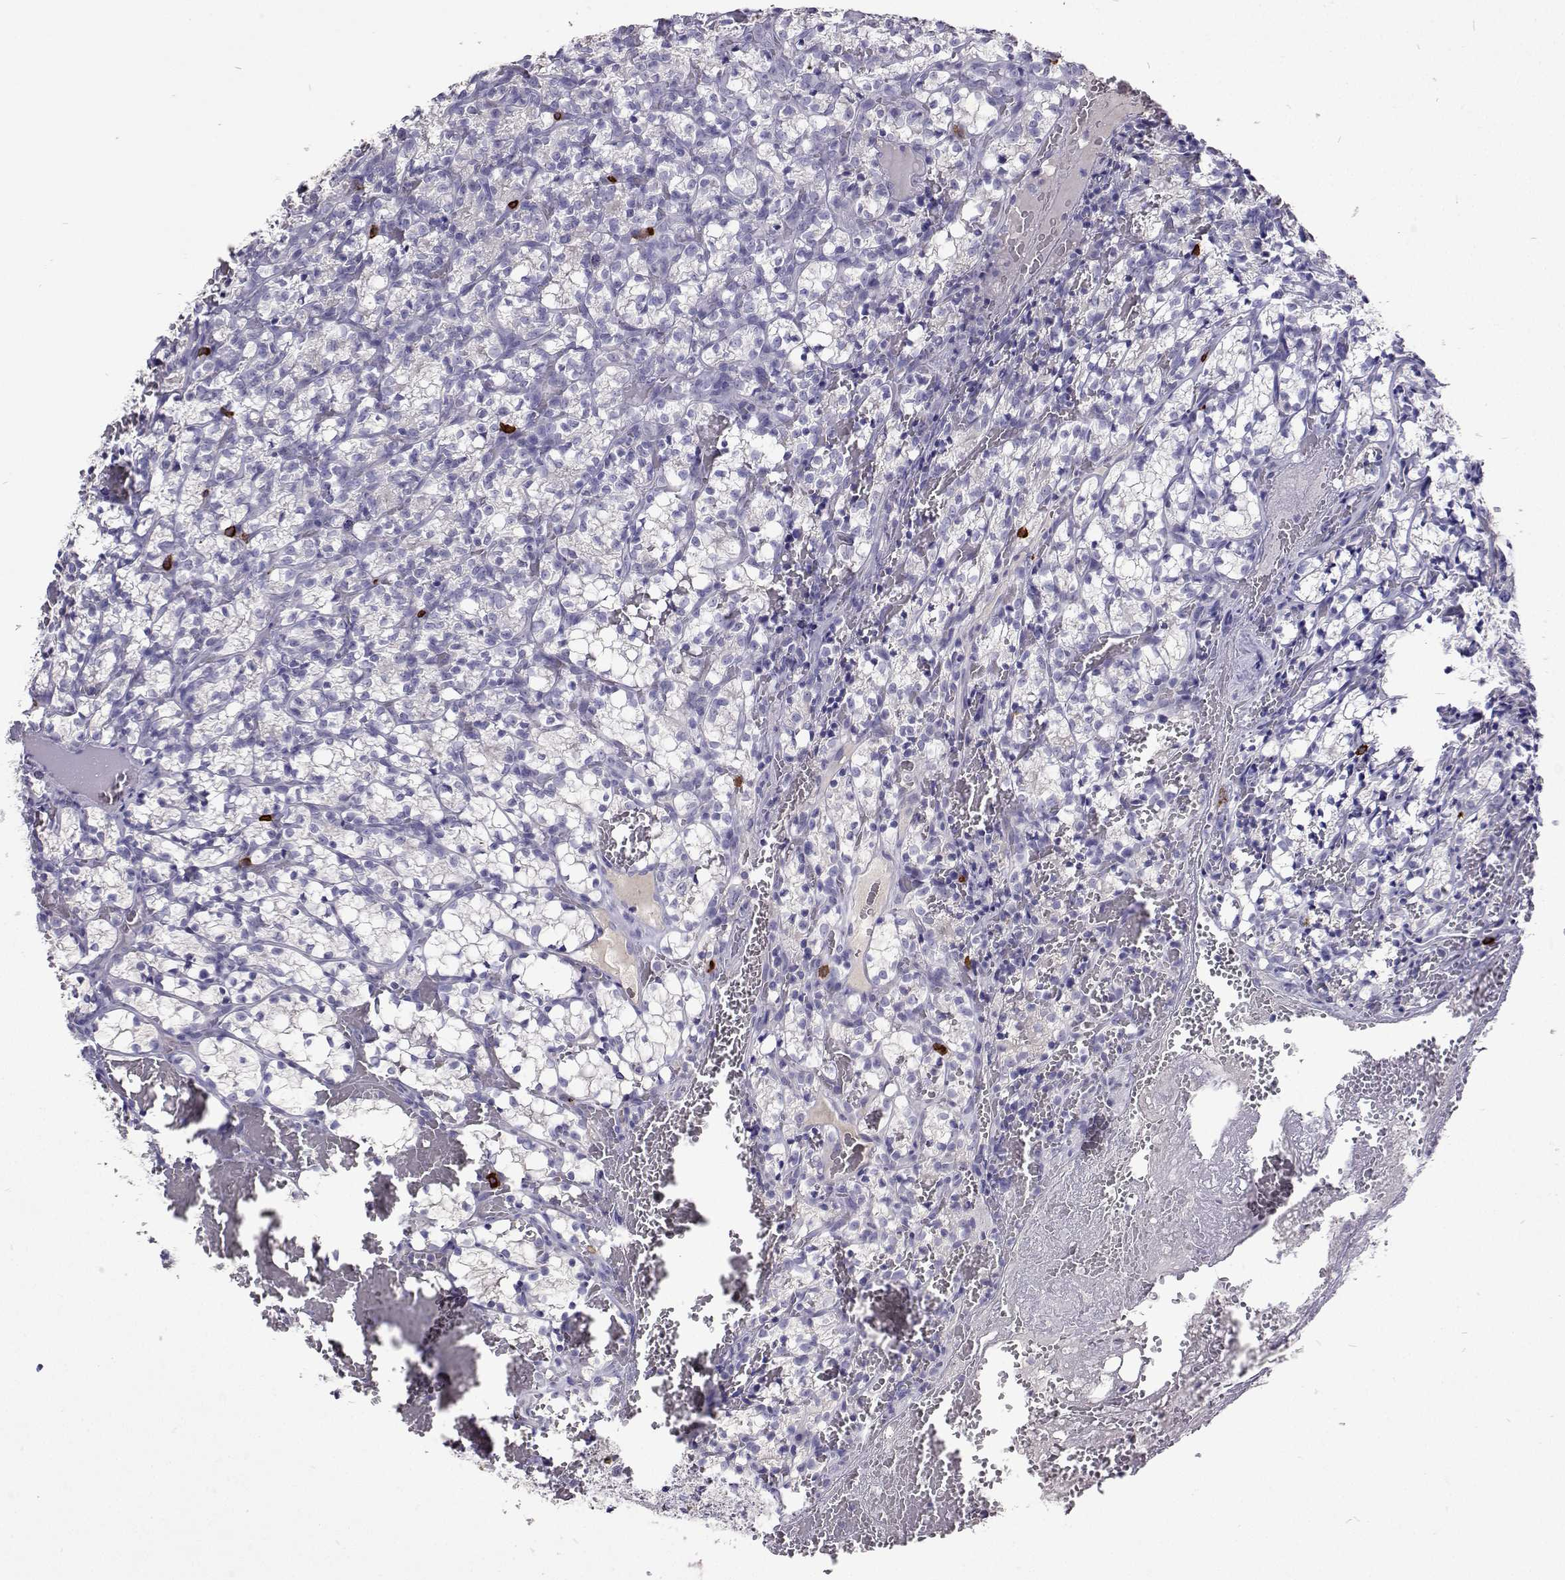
{"staining": {"intensity": "negative", "quantity": "none", "location": "none"}, "tissue": "renal cancer", "cell_type": "Tumor cells", "image_type": "cancer", "snomed": [{"axis": "morphology", "description": "Adenocarcinoma, NOS"}, {"axis": "topography", "description": "Kidney"}], "caption": "The image reveals no staining of tumor cells in renal adenocarcinoma.", "gene": "CFAP44", "patient": {"sex": "female", "age": 69}}